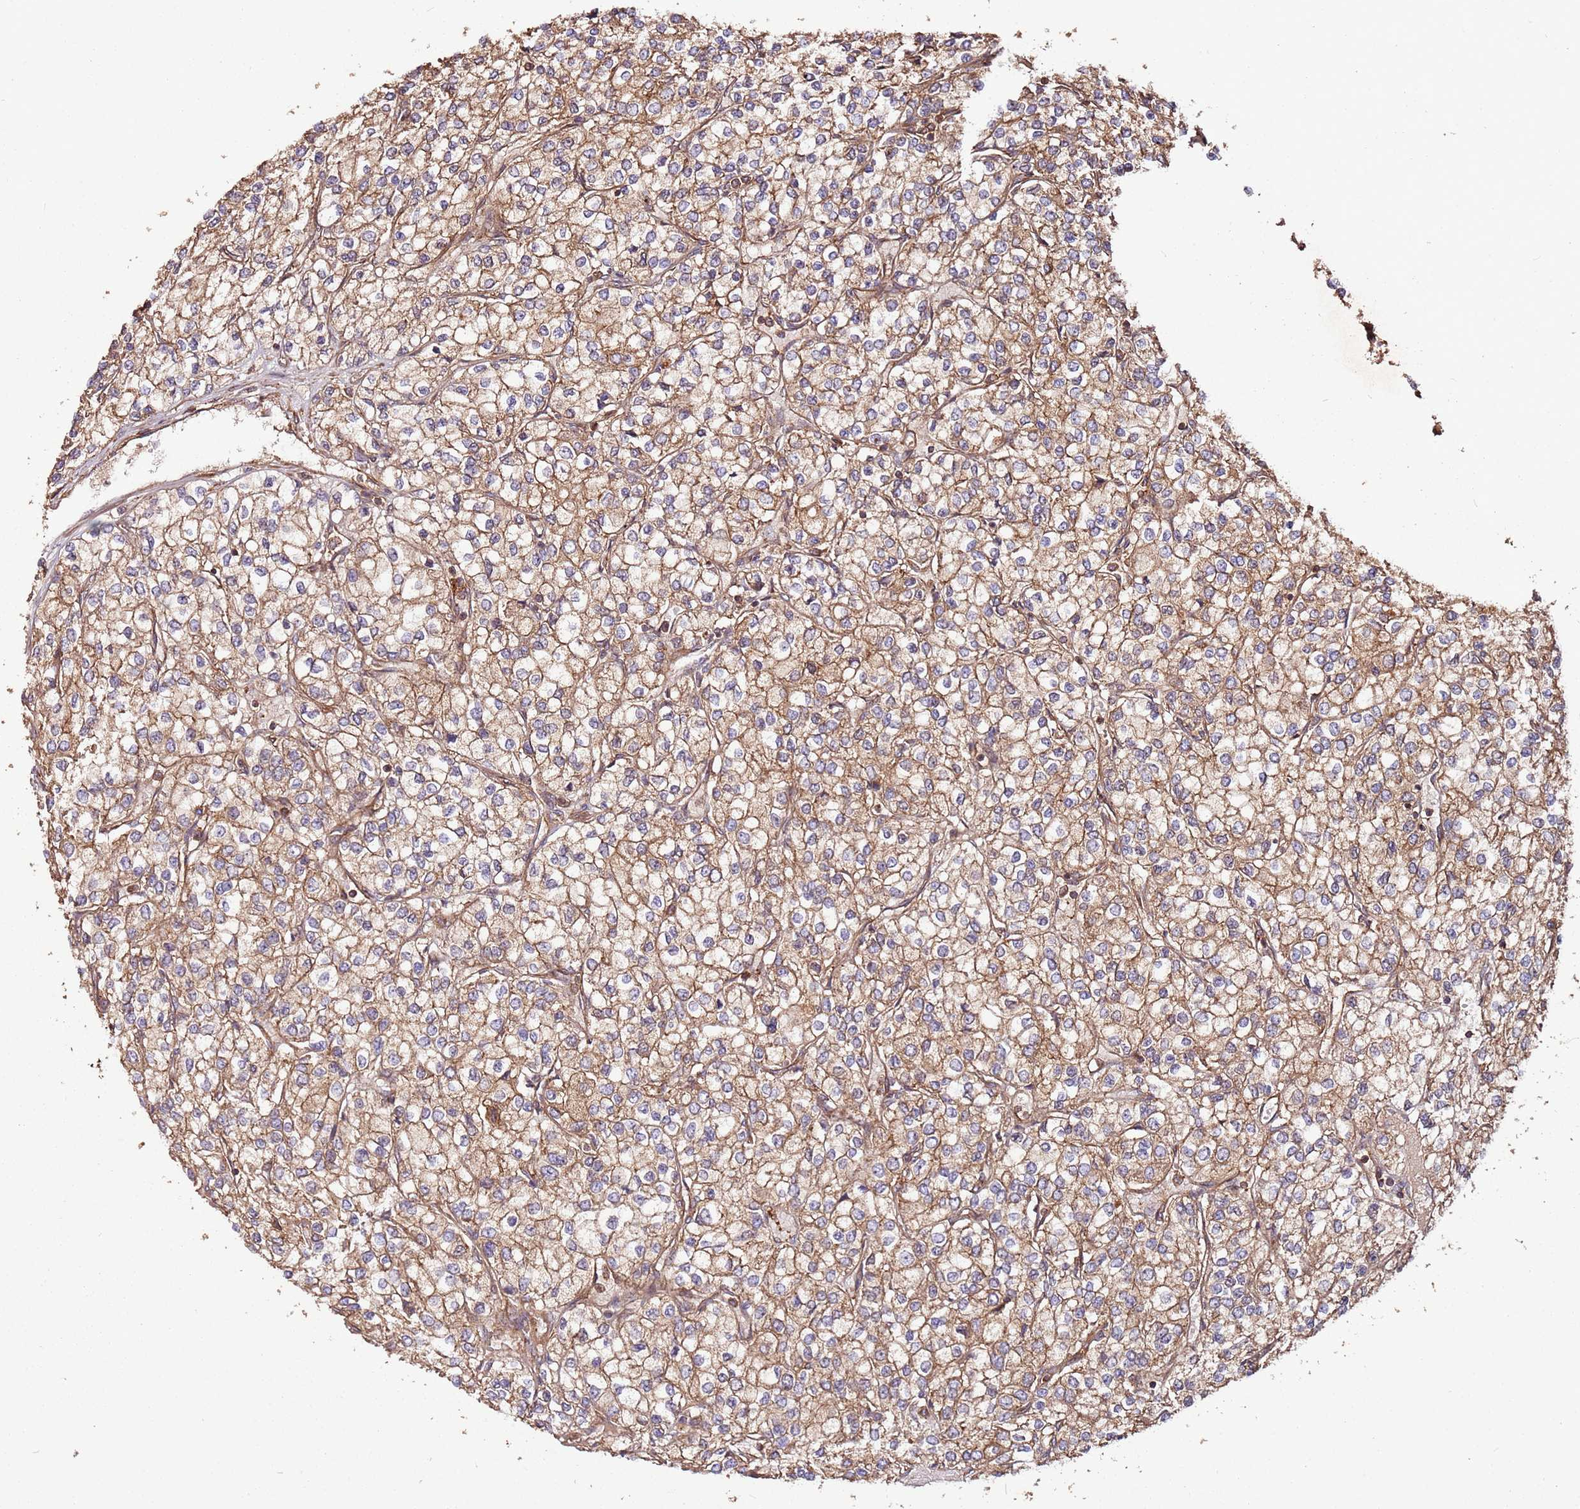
{"staining": {"intensity": "moderate", "quantity": ">75%", "location": "cytoplasmic/membranous"}, "tissue": "renal cancer", "cell_type": "Tumor cells", "image_type": "cancer", "snomed": [{"axis": "morphology", "description": "Adenocarcinoma, NOS"}, {"axis": "topography", "description": "Kidney"}], "caption": "Renal adenocarcinoma stained for a protein (brown) demonstrates moderate cytoplasmic/membranous positive staining in approximately >75% of tumor cells.", "gene": "FAM186A", "patient": {"sex": "male", "age": 80}}